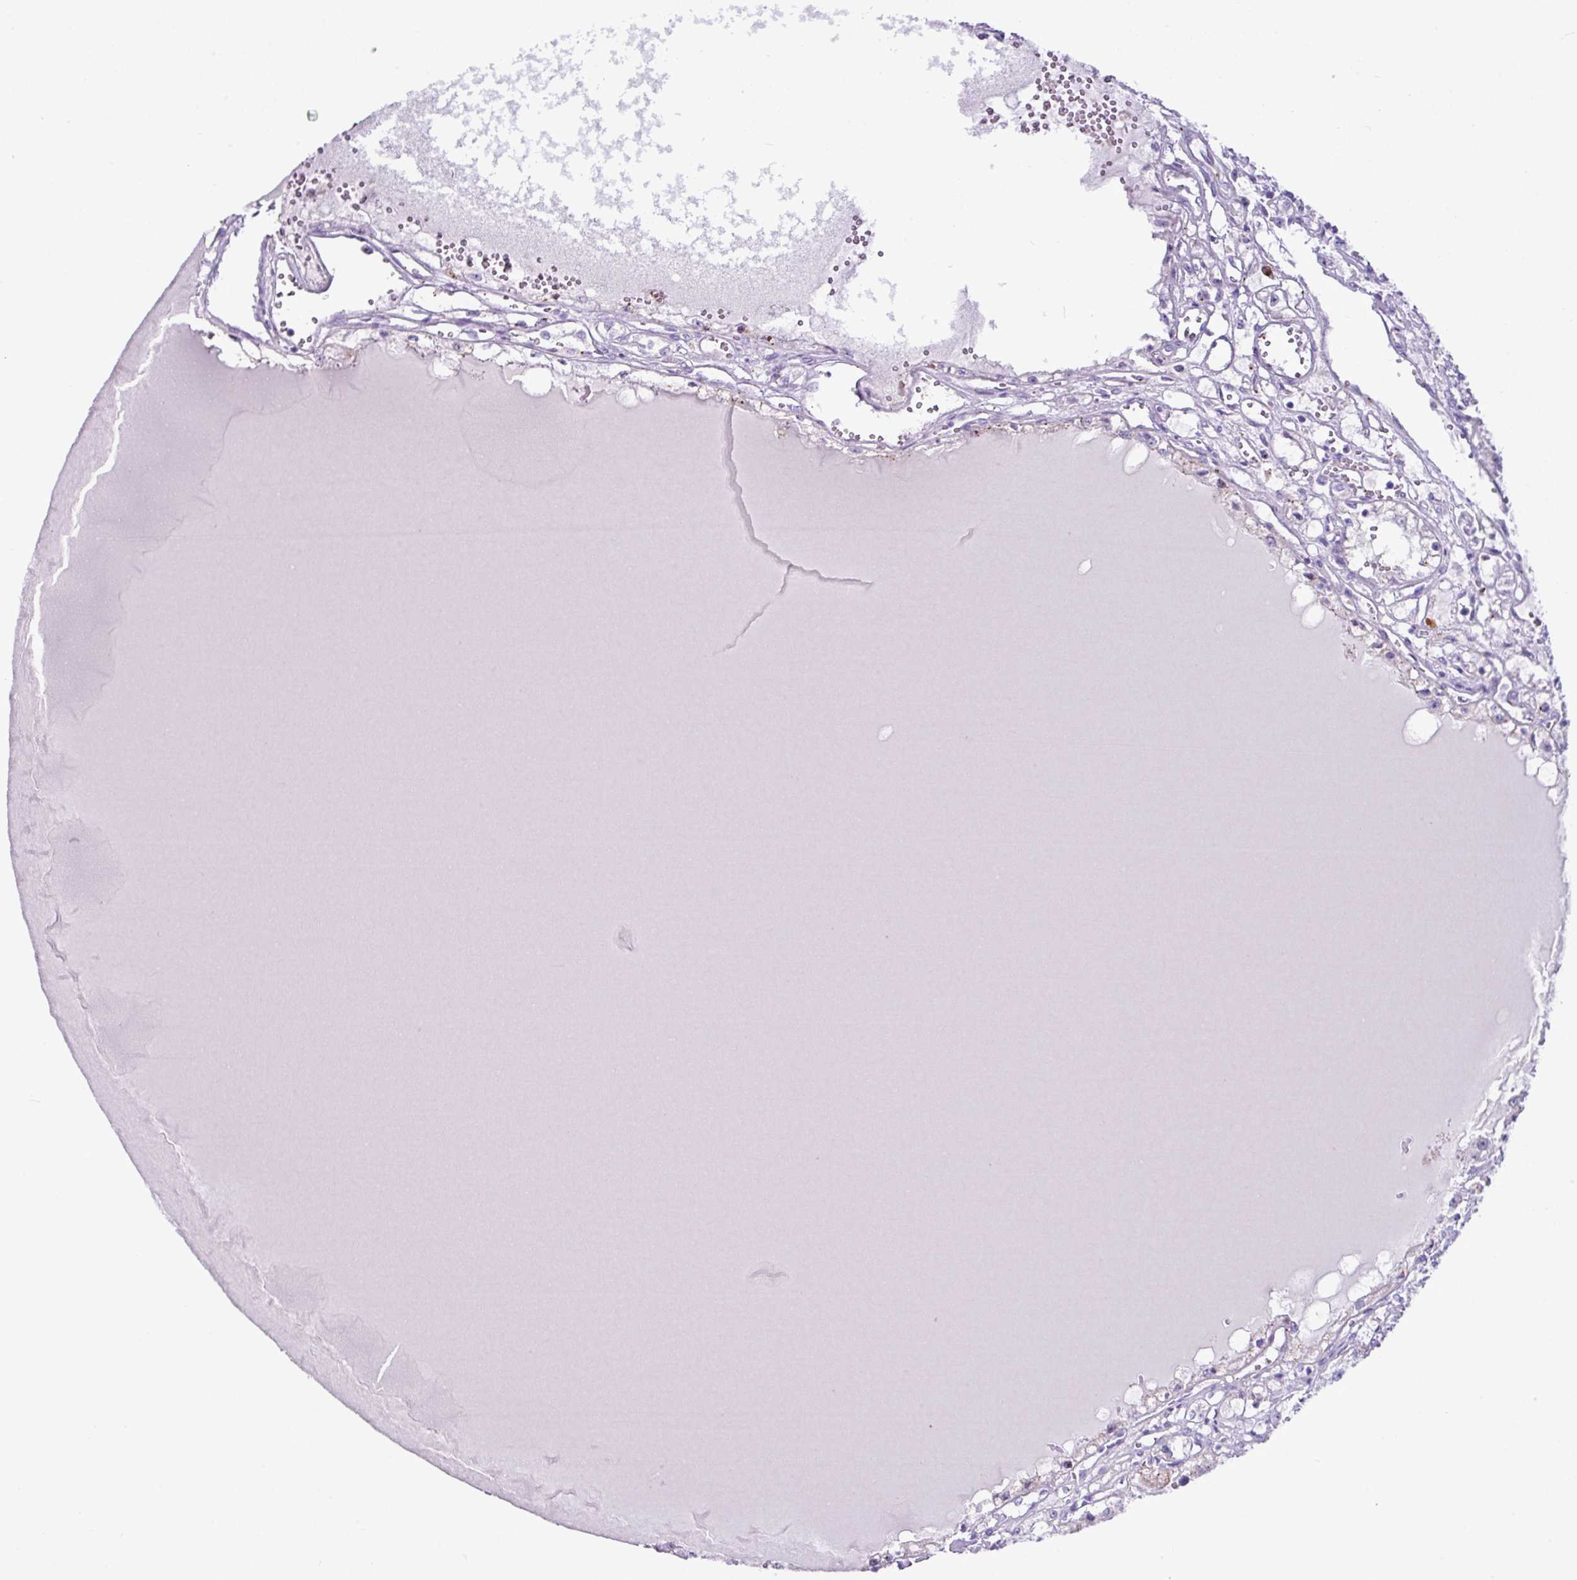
{"staining": {"intensity": "negative", "quantity": "none", "location": "none"}, "tissue": "renal cancer", "cell_type": "Tumor cells", "image_type": "cancer", "snomed": [{"axis": "morphology", "description": "Adenocarcinoma, NOS"}, {"axis": "topography", "description": "Kidney"}], "caption": "IHC photomicrograph of renal cancer stained for a protein (brown), which displays no positivity in tumor cells.", "gene": "RGS21", "patient": {"sex": "male", "age": 56}}